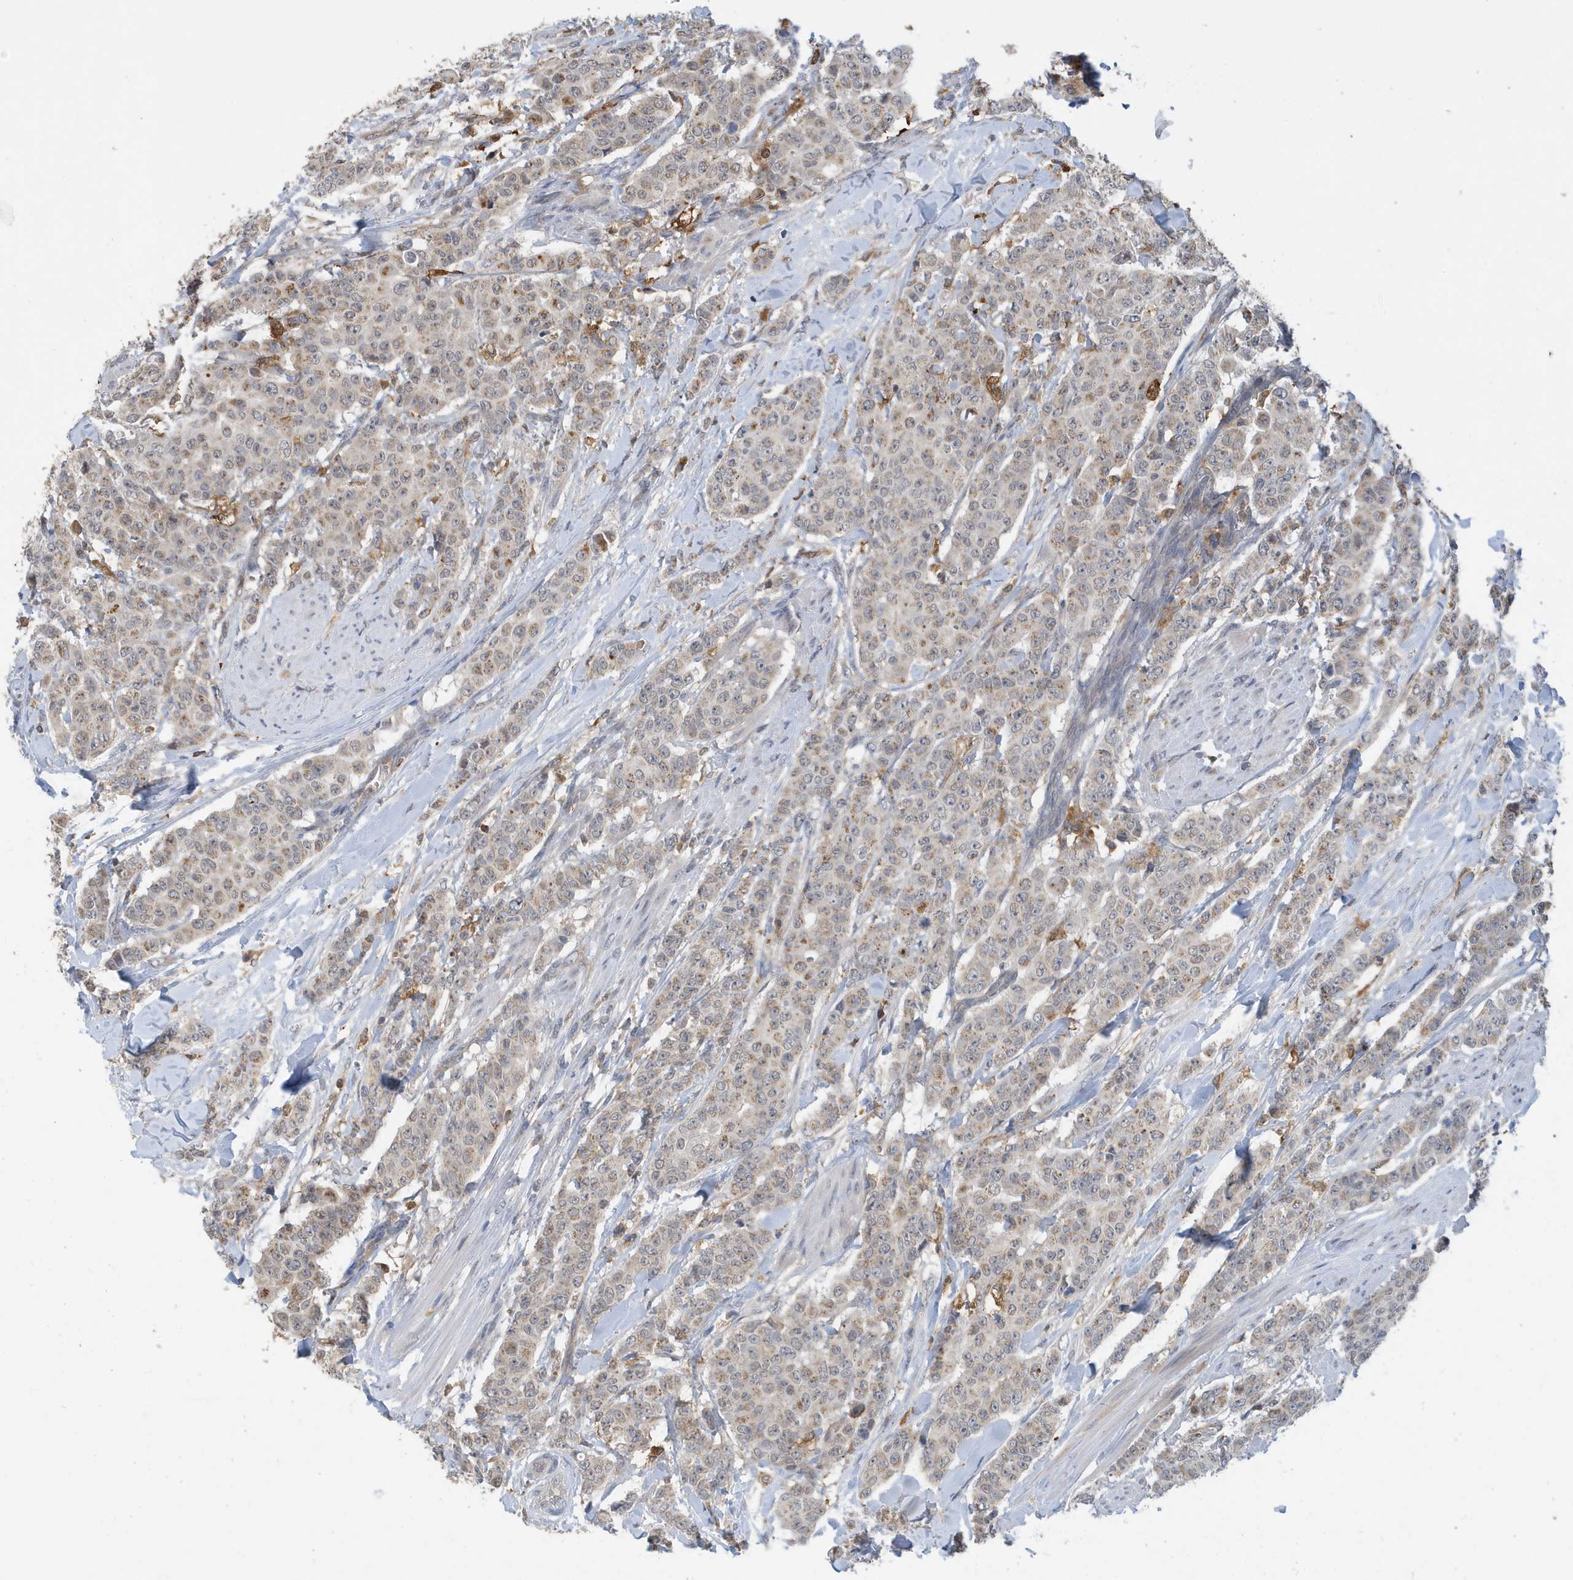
{"staining": {"intensity": "weak", "quantity": "25%-75%", "location": "cytoplasmic/membranous"}, "tissue": "breast cancer", "cell_type": "Tumor cells", "image_type": "cancer", "snomed": [{"axis": "morphology", "description": "Duct carcinoma"}, {"axis": "topography", "description": "Breast"}], "caption": "The immunohistochemical stain shows weak cytoplasmic/membranous positivity in tumor cells of breast cancer tissue.", "gene": "NSUN3", "patient": {"sex": "female", "age": 40}}